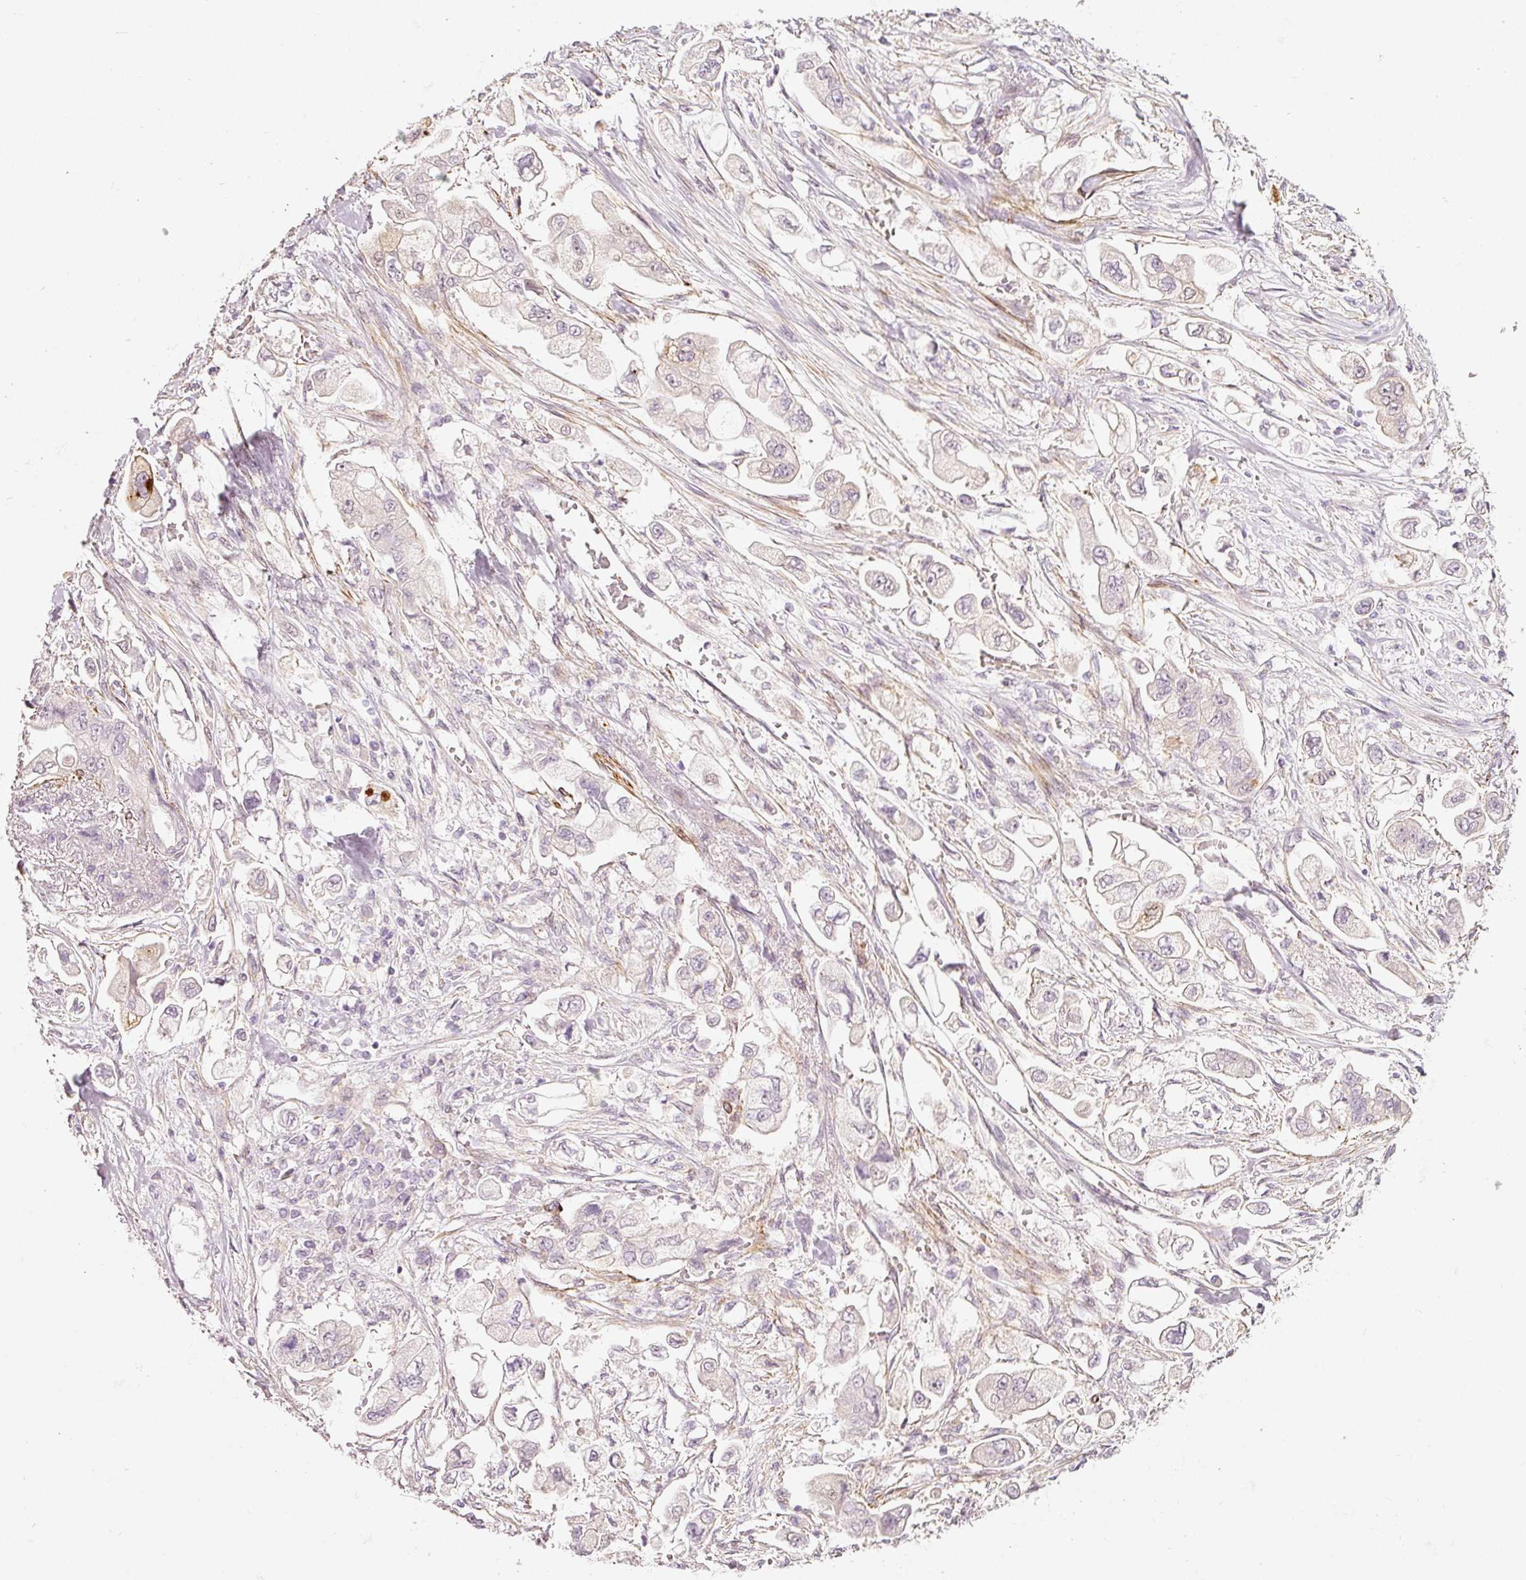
{"staining": {"intensity": "negative", "quantity": "none", "location": "none"}, "tissue": "stomach cancer", "cell_type": "Tumor cells", "image_type": "cancer", "snomed": [{"axis": "morphology", "description": "Adenocarcinoma, NOS"}, {"axis": "topography", "description": "Stomach"}], "caption": "The photomicrograph displays no significant positivity in tumor cells of stomach cancer.", "gene": "TOGARAM1", "patient": {"sex": "male", "age": 62}}